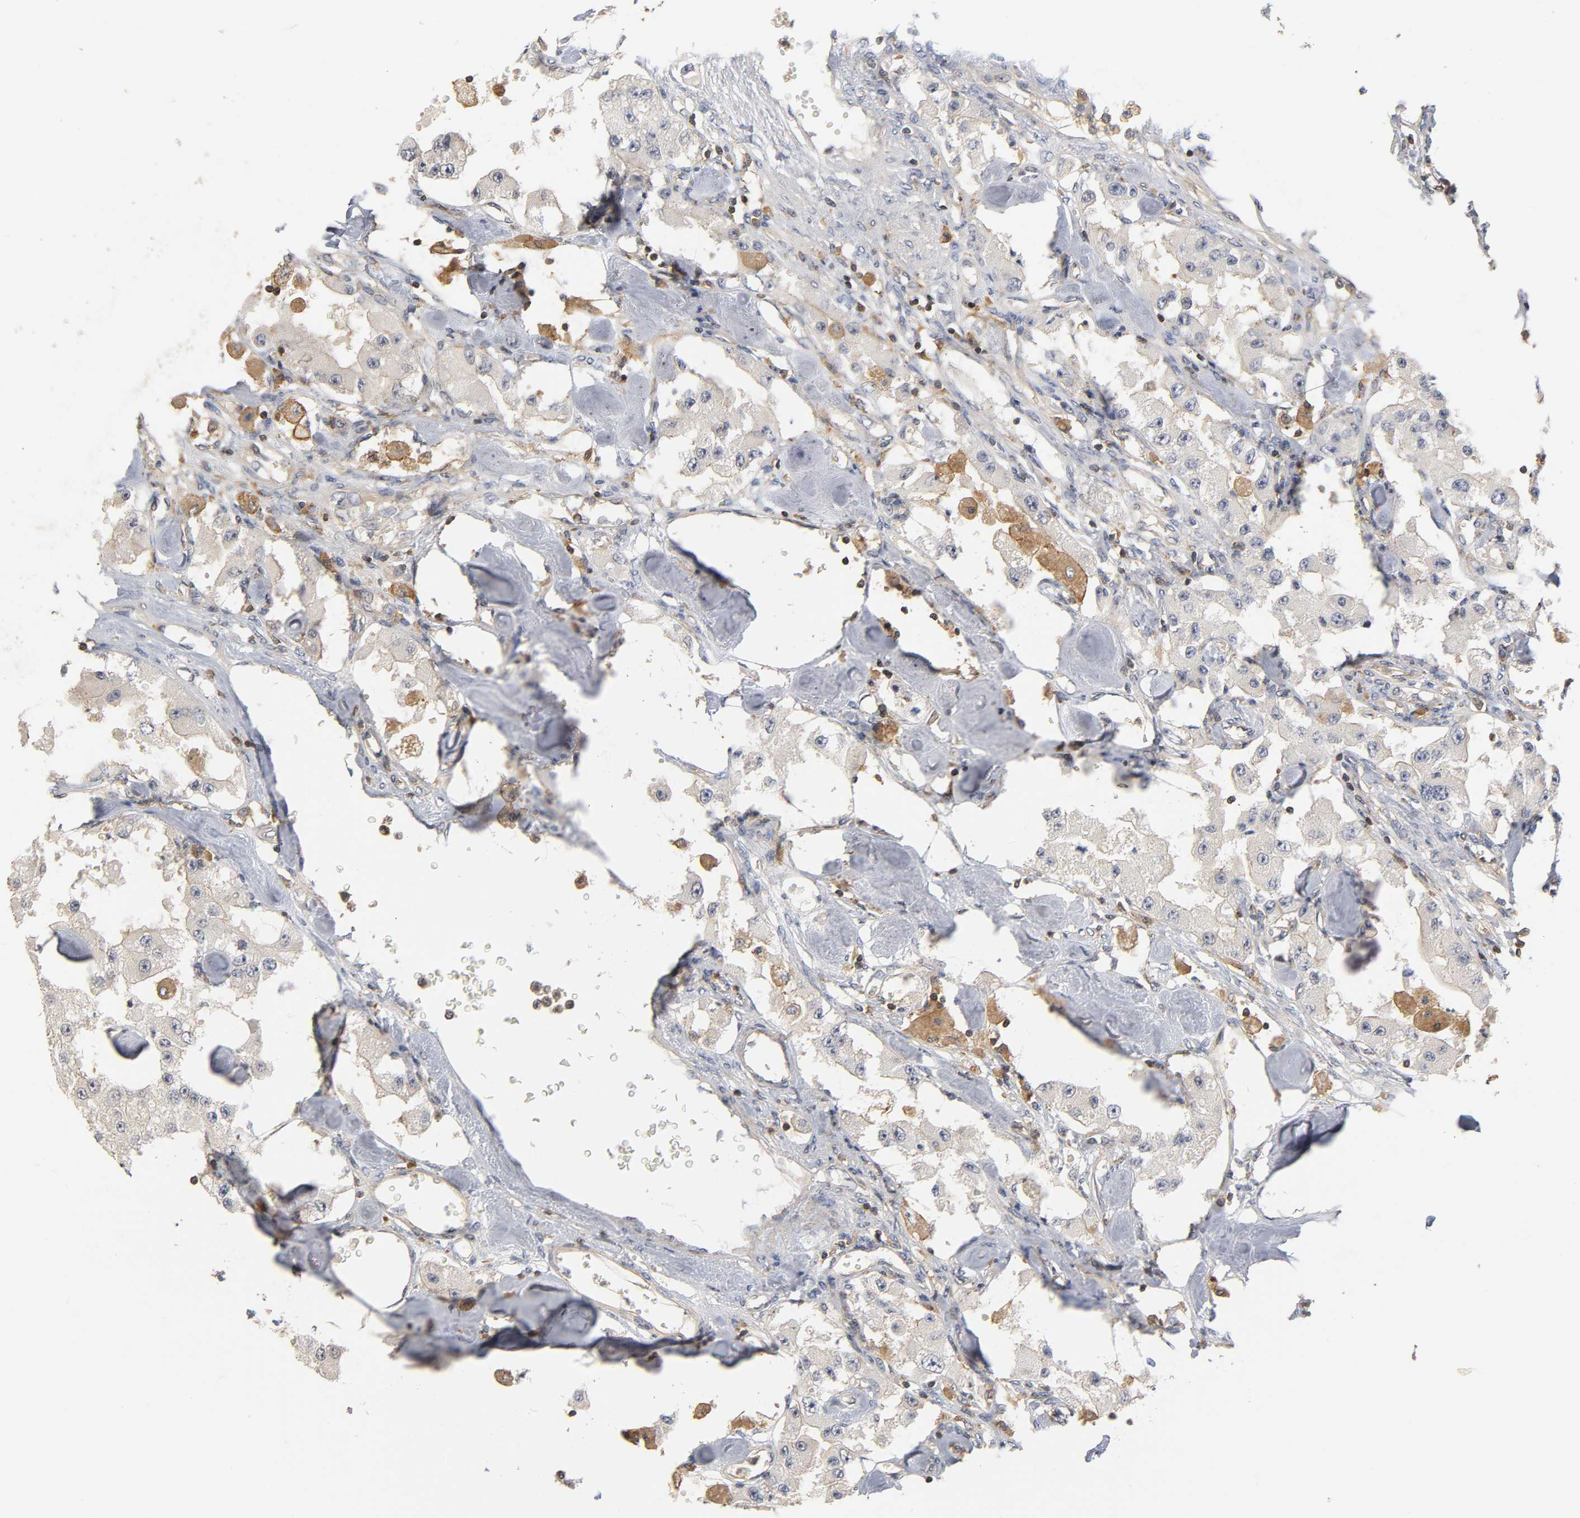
{"staining": {"intensity": "negative", "quantity": "none", "location": "none"}, "tissue": "carcinoid", "cell_type": "Tumor cells", "image_type": "cancer", "snomed": [{"axis": "morphology", "description": "Carcinoid, malignant, NOS"}, {"axis": "topography", "description": "Pancreas"}], "caption": "Human carcinoid stained for a protein using immunohistochemistry (IHC) exhibits no positivity in tumor cells.", "gene": "ACTR2", "patient": {"sex": "male", "age": 41}}